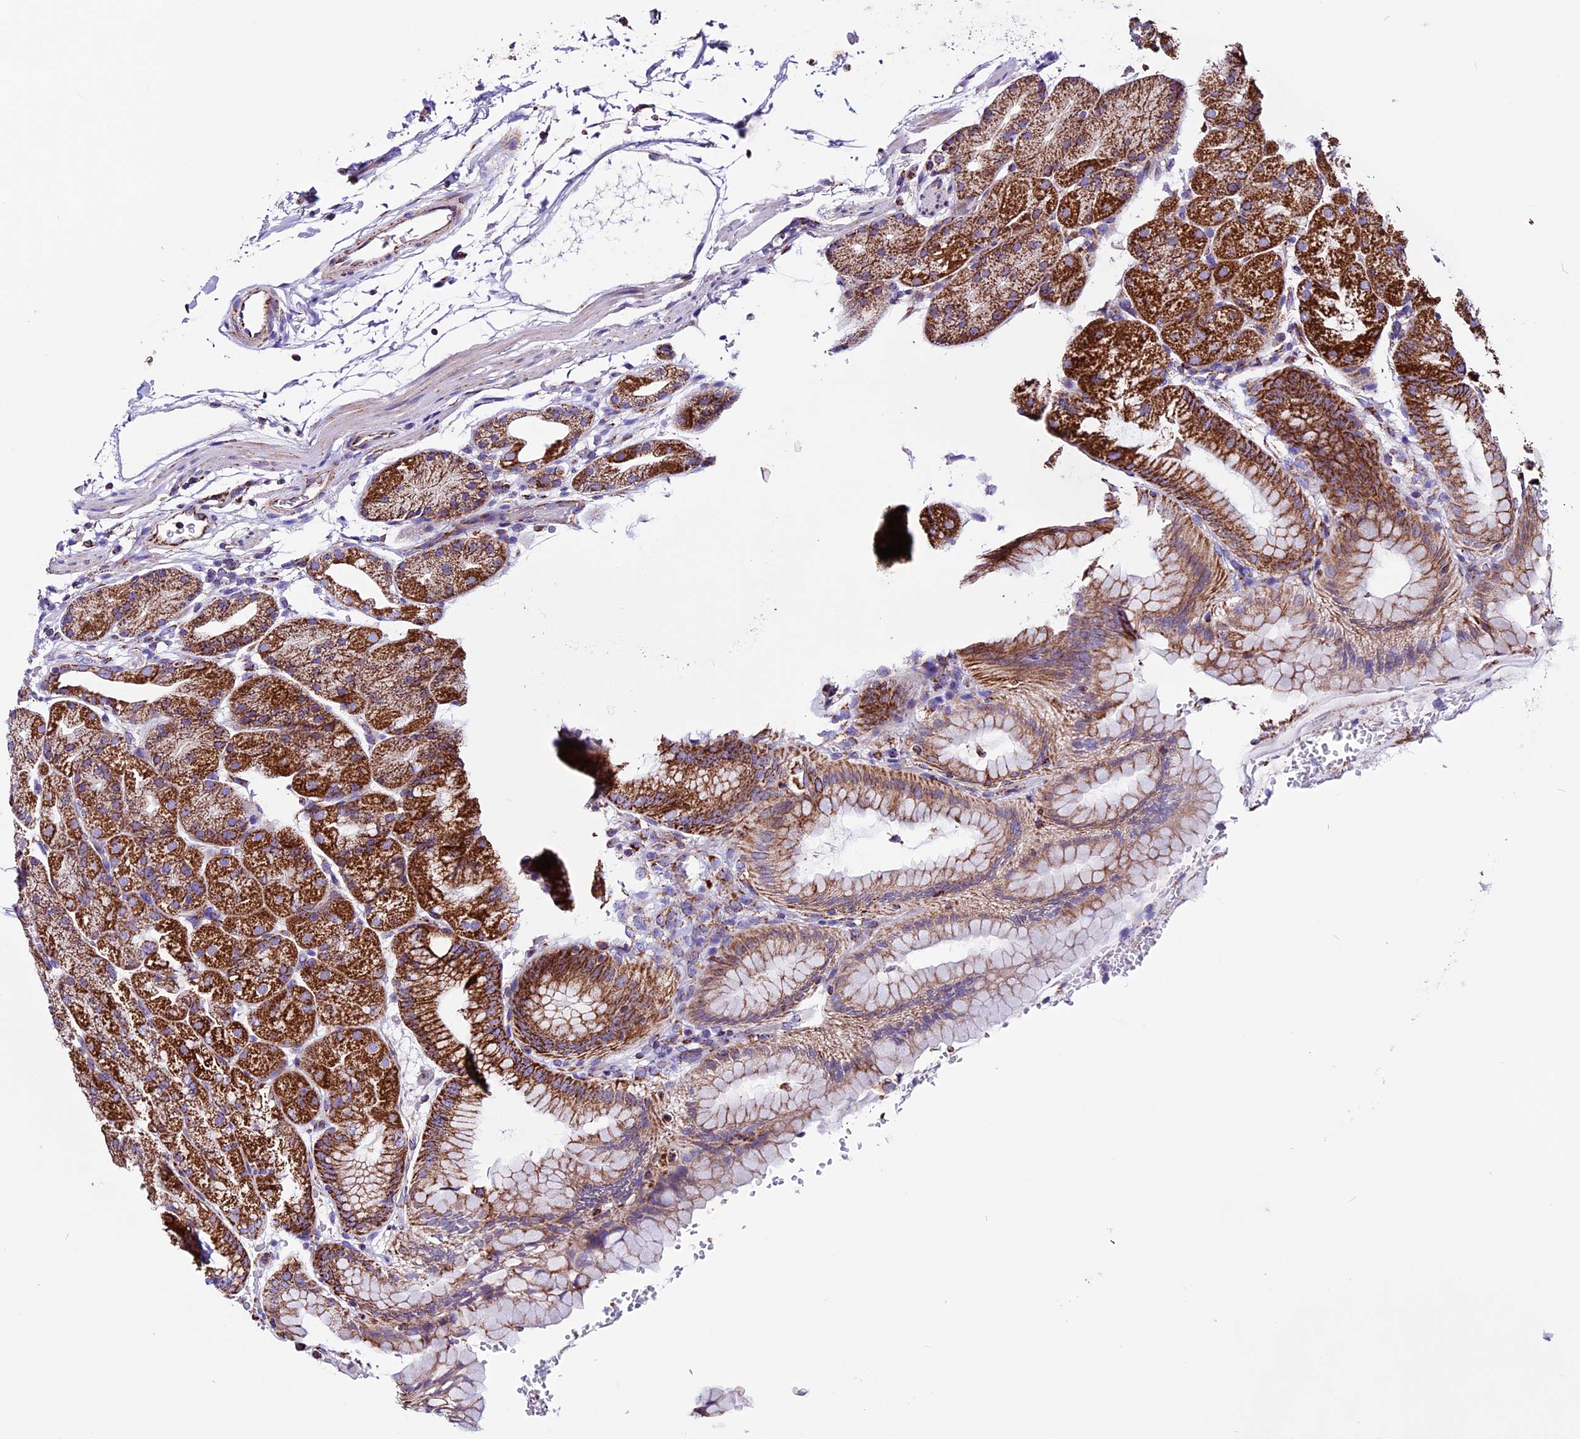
{"staining": {"intensity": "strong", "quantity": ">75%", "location": "cytoplasmic/membranous"}, "tissue": "stomach", "cell_type": "Glandular cells", "image_type": "normal", "snomed": [{"axis": "morphology", "description": "Normal tissue, NOS"}, {"axis": "topography", "description": "Stomach, upper"}, {"axis": "topography", "description": "Stomach, lower"}], "caption": "Immunohistochemistry (IHC) micrograph of normal human stomach stained for a protein (brown), which demonstrates high levels of strong cytoplasmic/membranous positivity in approximately >75% of glandular cells.", "gene": "CX3CL1", "patient": {"sex": "male", "age": 62}}